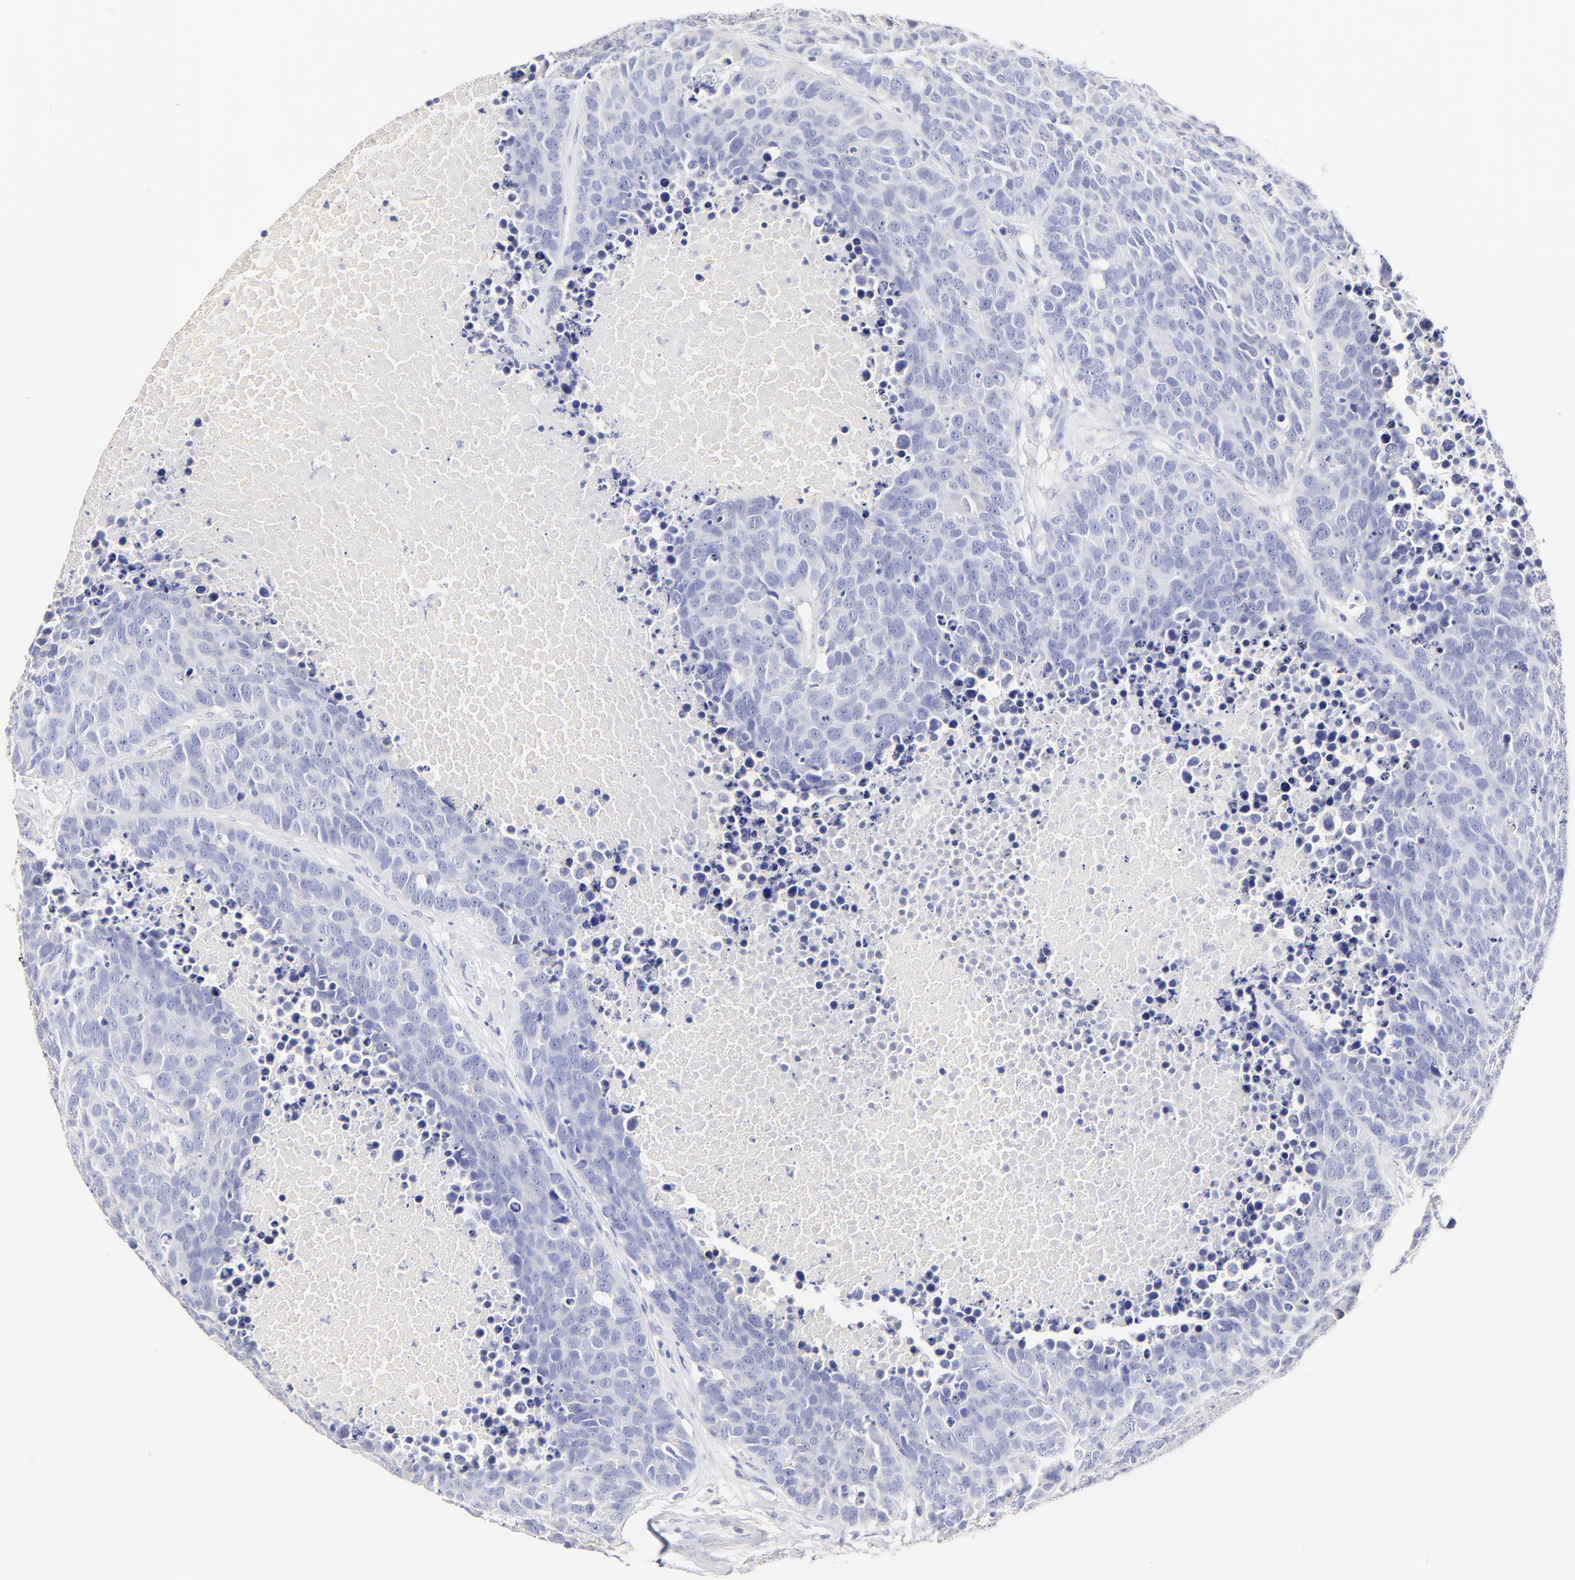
{"staining": {"intensity": "negative", "quantity": "none", "location": "none"}, "tissue": "carcinoid", "cell_type": "Tumor cells", "image_type": "cancer", "snomed": [{"axis": "morphology", "description": "Carcinoid, malignant, NOS"}, {"axis": "topography", "description": "Lung"}], "caption": "DAB (3,3'-diaminobenzidine) immunohistochemical staining of carcinoid shows no significant expression in tumor cells.", "gene": "ASB9", "patient": {"sex": "male", "age": 60}}